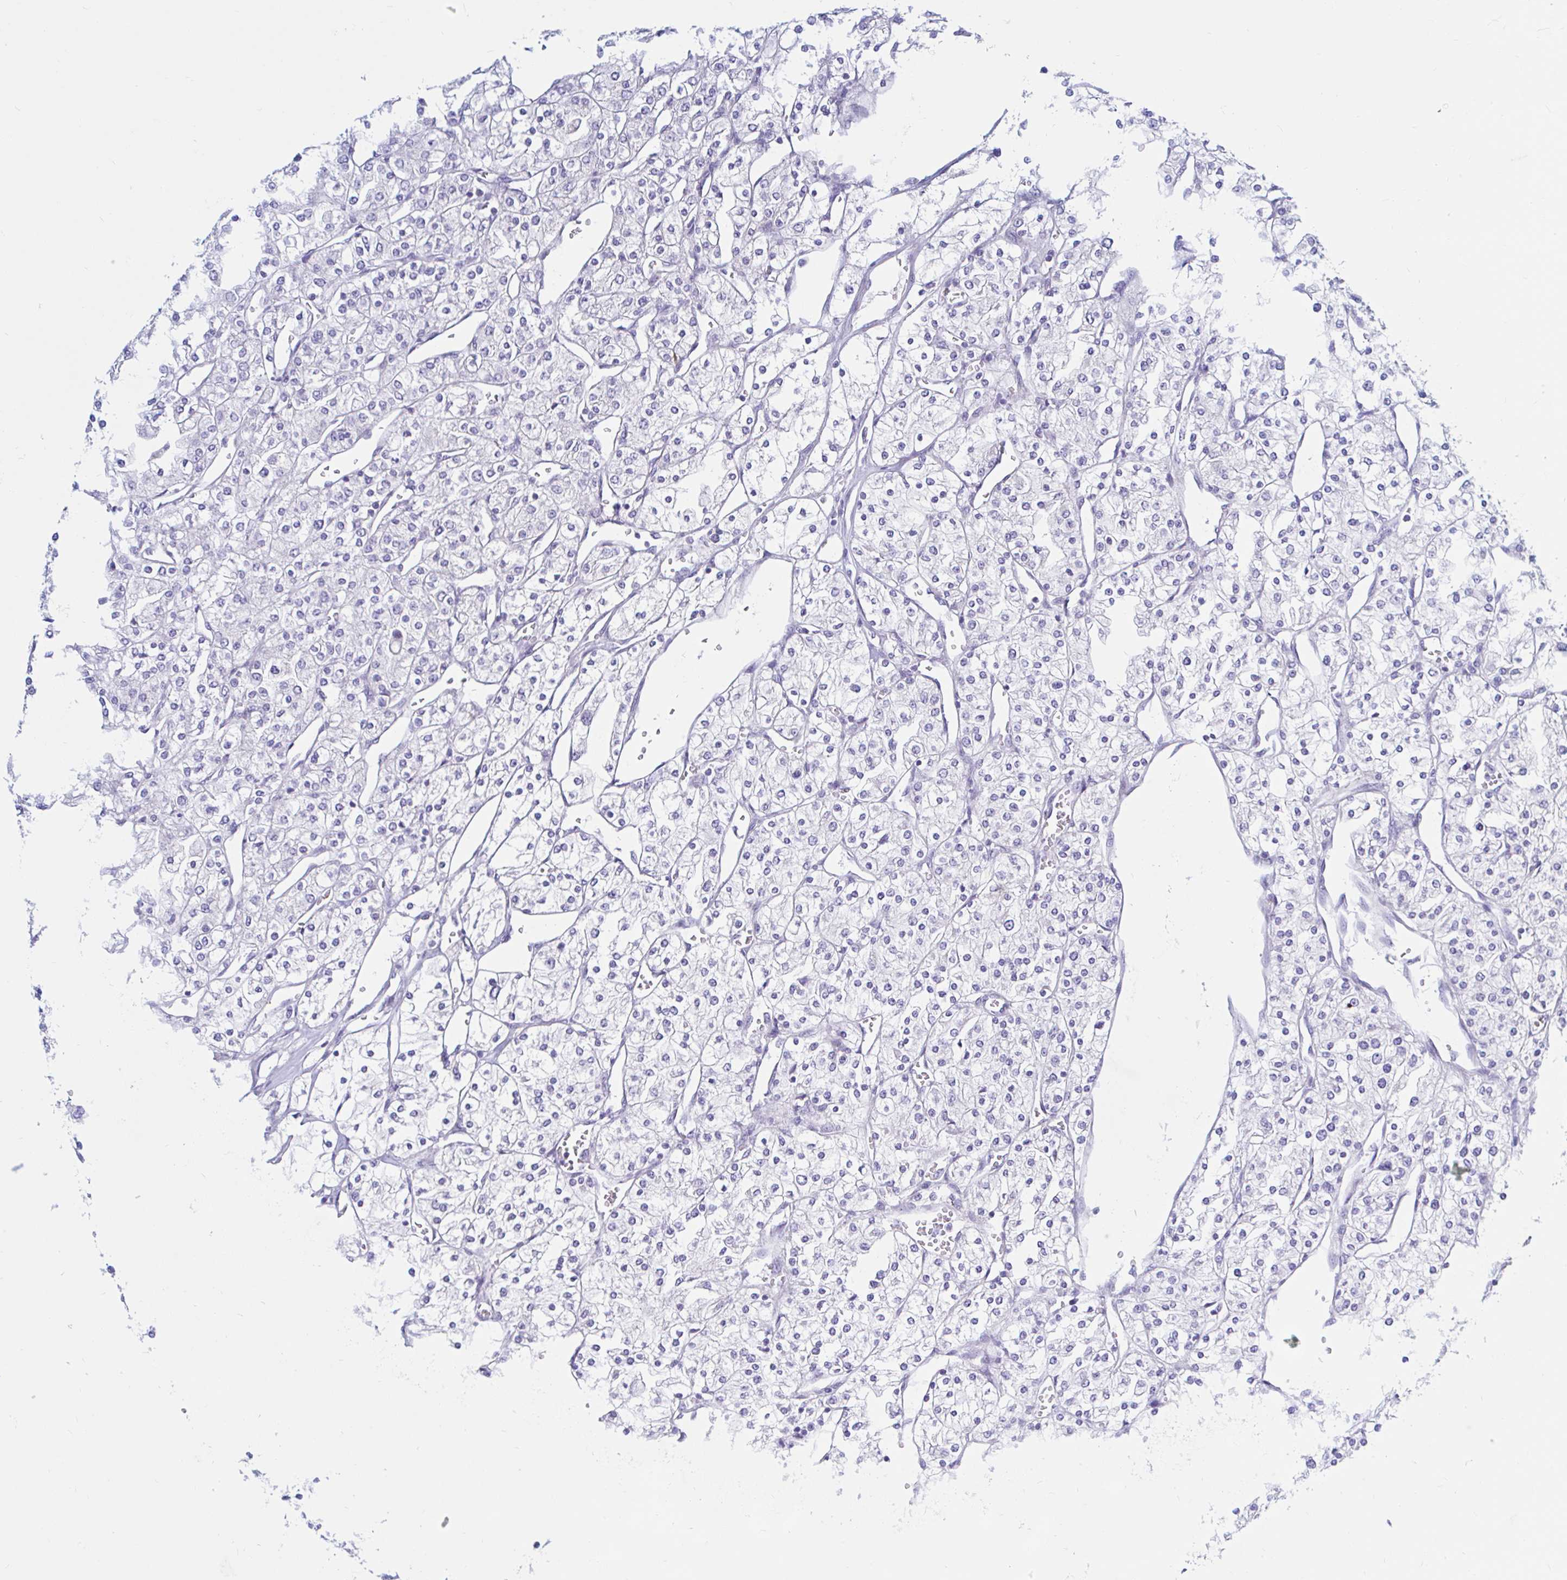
{"staining": {"intensity": "negative", "quantity": "none", "location": "none"}, "tissue": "renal cancer", "cell_type": "Tumor cells", "image_type": "cancer", "snomed": [{"axis": "morphology", "description": "Adenocarcinoma, NOS"}, {"axis": "topography", "description": "Kidney"}], "caption": "The photomicrograph reveals no staining of tumor cells in renal cancer.", "gene": "NBPF3", "patient": {"sex": "male", "age": 80}}